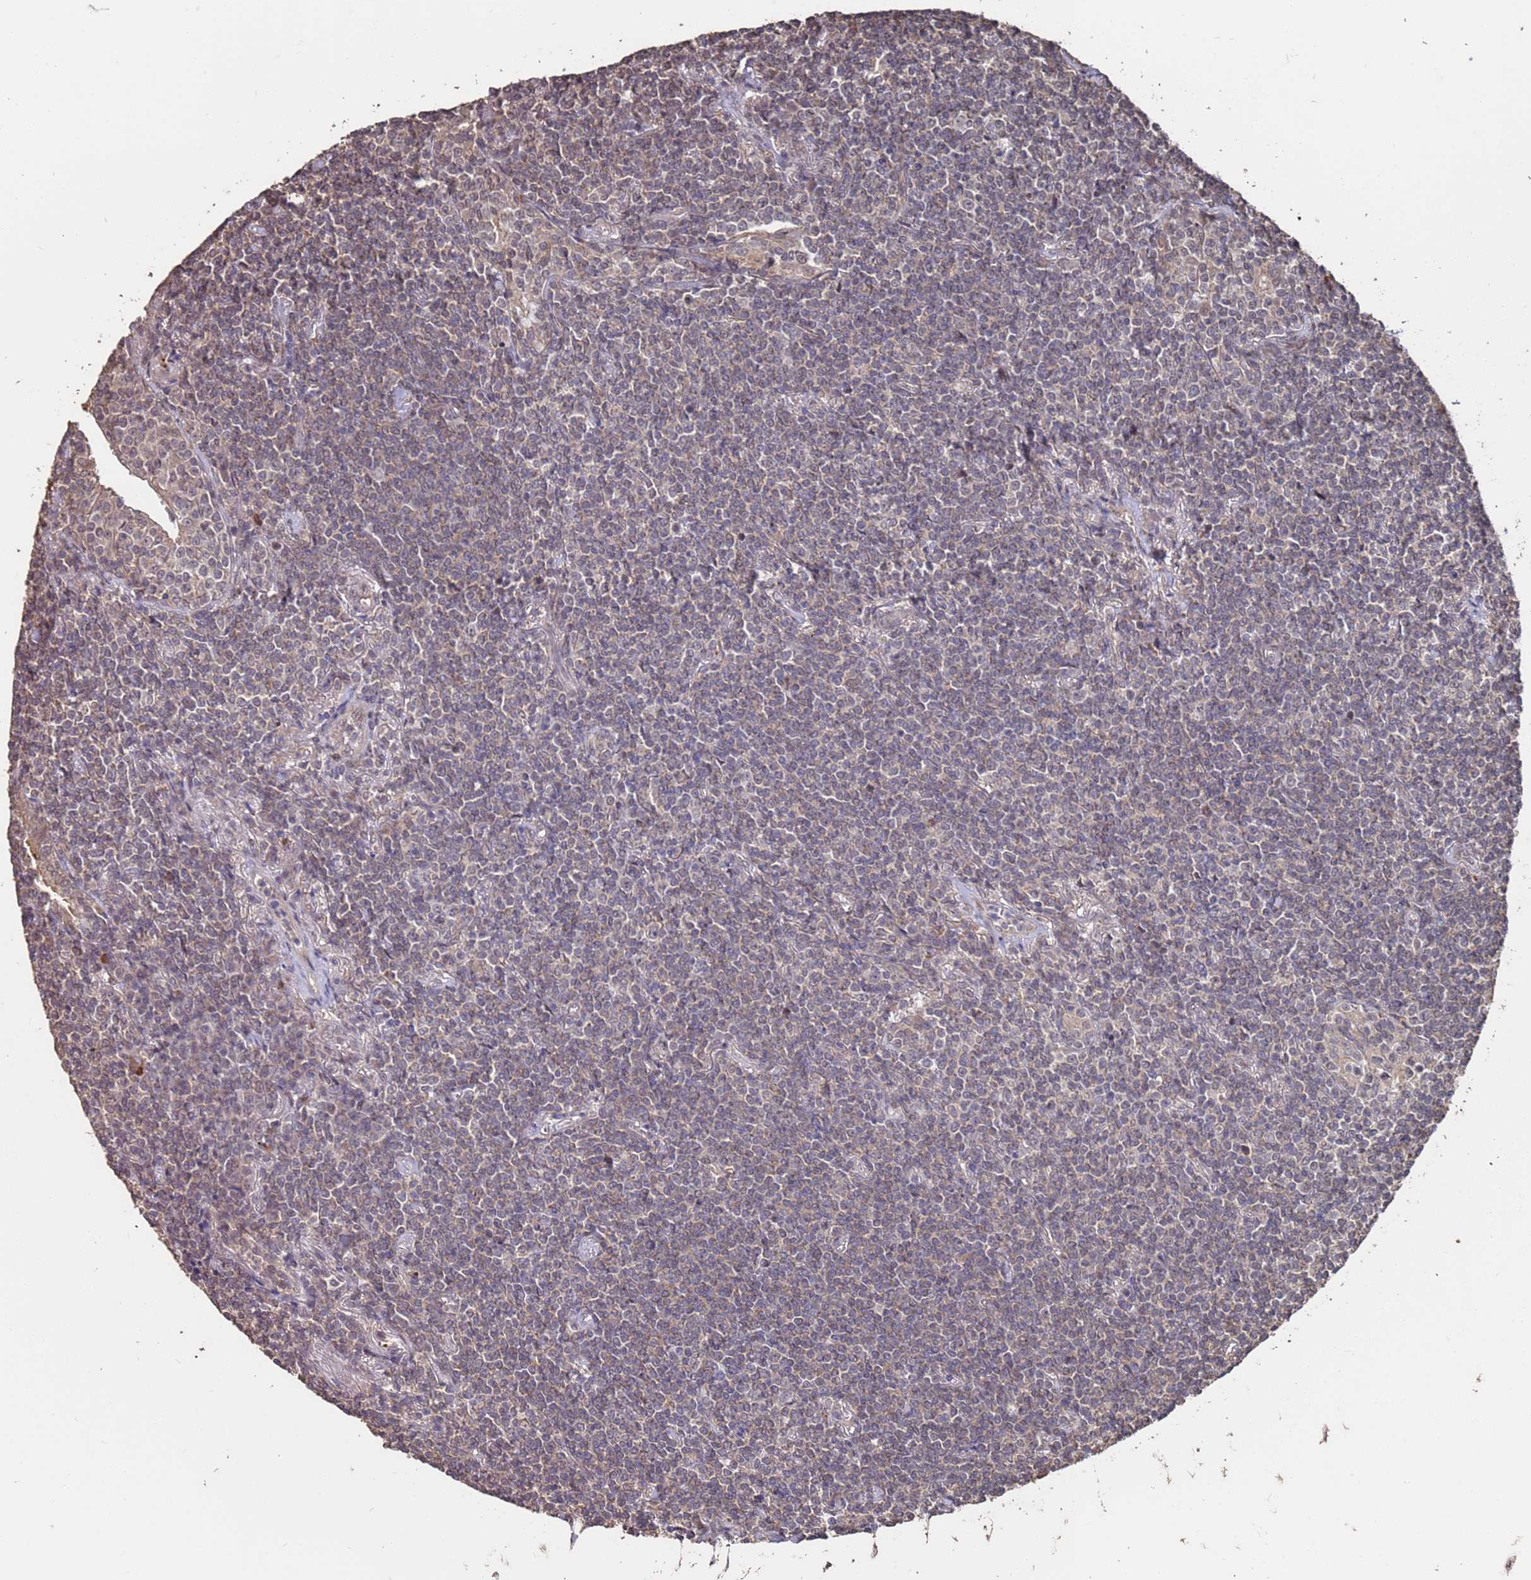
{"staining": {"intensity": "negative", "quantity": "none", "location": "none"}, "tissue": "lymphoma", "cell_type": "Tumor cells", "image_type": "cancer", "snomed": [{"axis": "morphology", "description": "Malignant lymphoma, non-Hodgkin's type, Low grade"}, {"axis": "topography", "description": "Lung"}], "caption": "Human lymphoma stained for a protein using immunohistochemistry (IHC) displays no positivity in tumor cells.", "gene": "PRR7", "patient": {"sex": "female", "age": 71}}